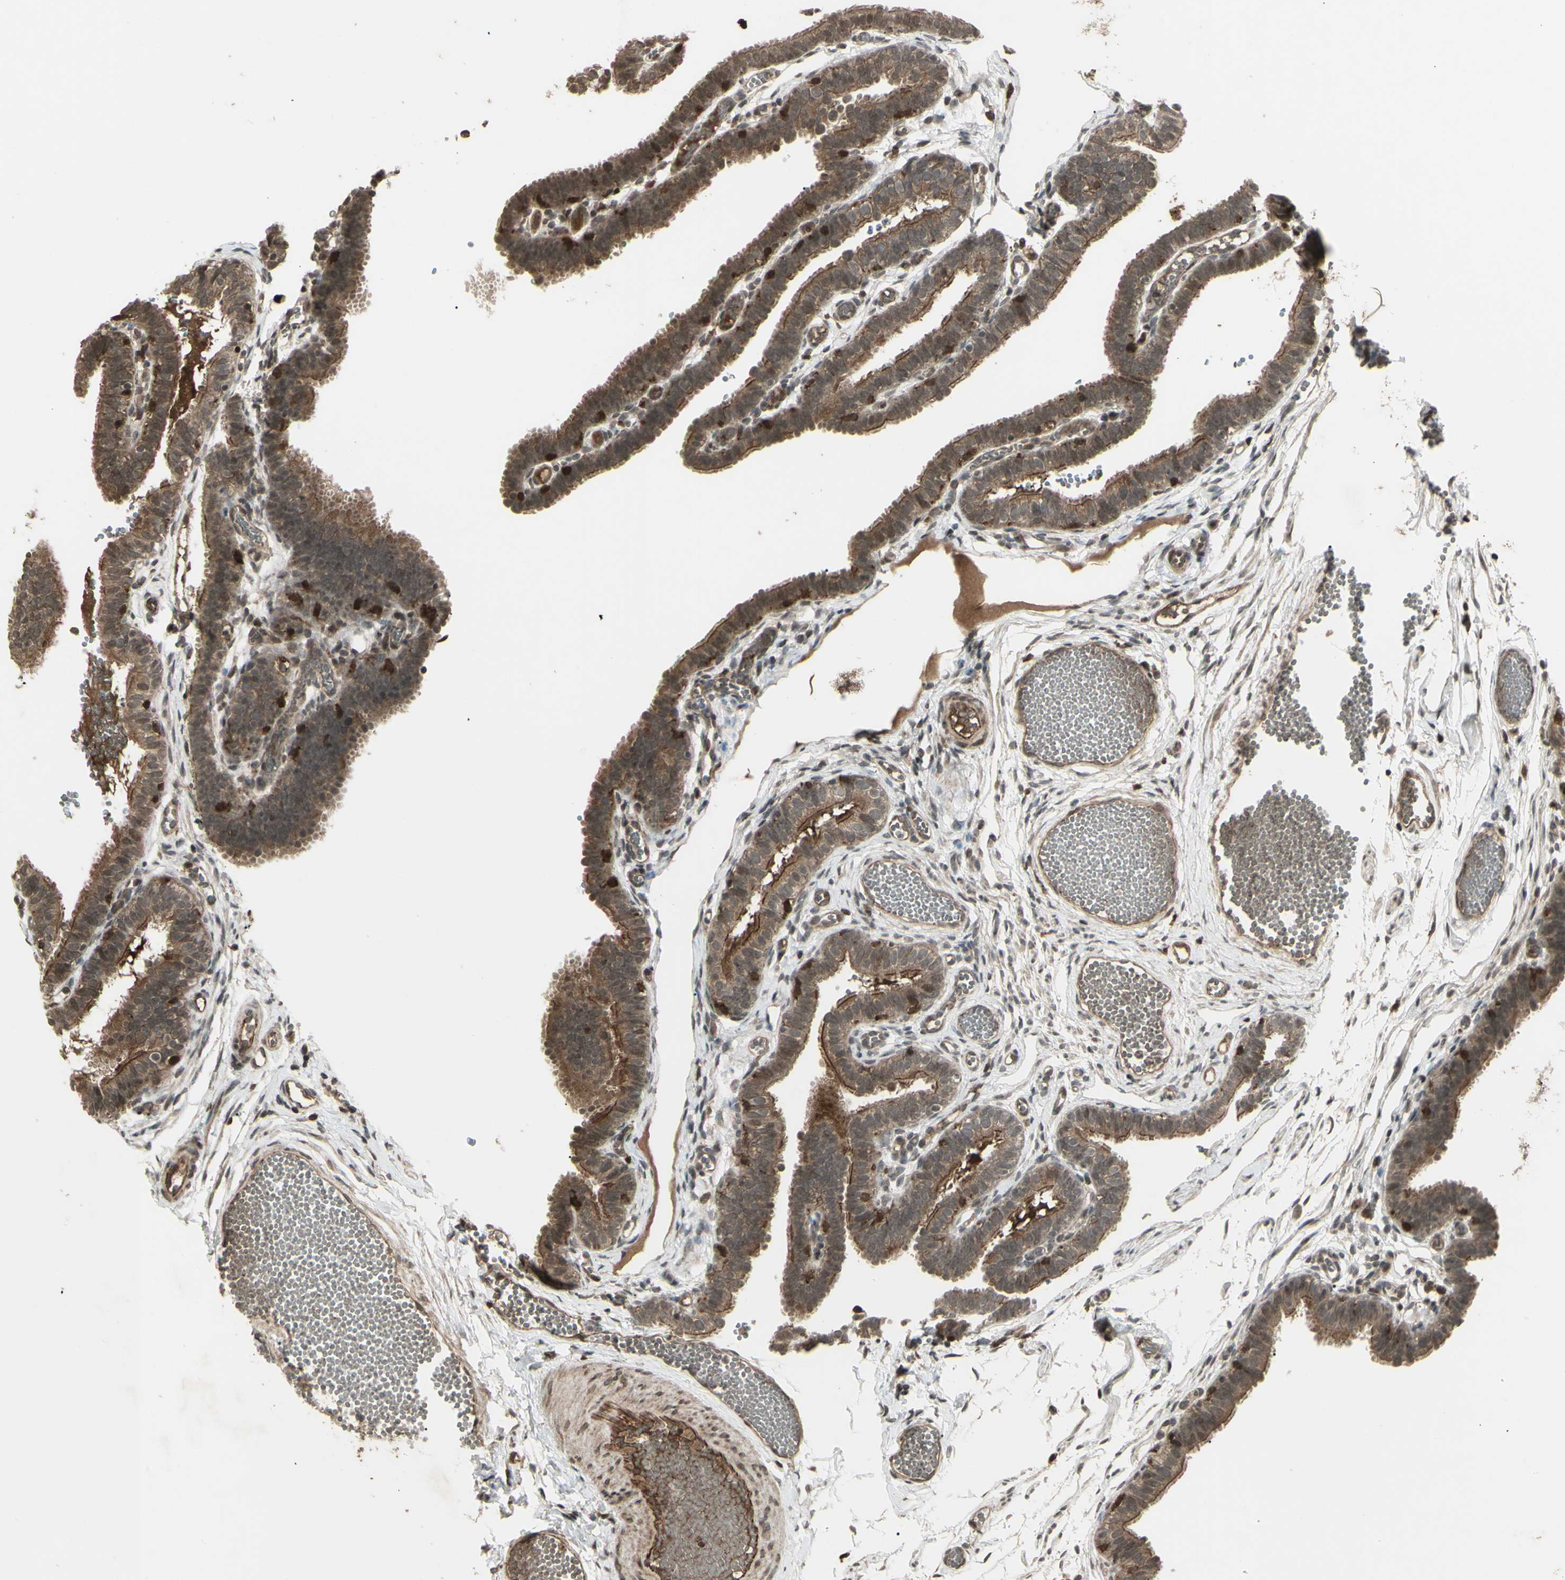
{"staining": {"intensity": "moderate", "quantity": ">75%", "location": "cytoplasmic/membranous"}, "tissue": "fallopian tube", "cell_type": "Glandular cells", "image_type": "normal", "snomed": [{"axis": "morphology", "description": "Normal tissue, NOS"}, {"axis": "topography", "description": "Fallopian tube"}, {"axis": "topography", "description": "Placenta"}], "caption": "Protein staining of benign fallopian tube demonstrates moderate cytoplasmic/membranous staining in about >75% of glandular cells.", "gene": "BLNK", "patient": {"sex": "female", "age": 34}}